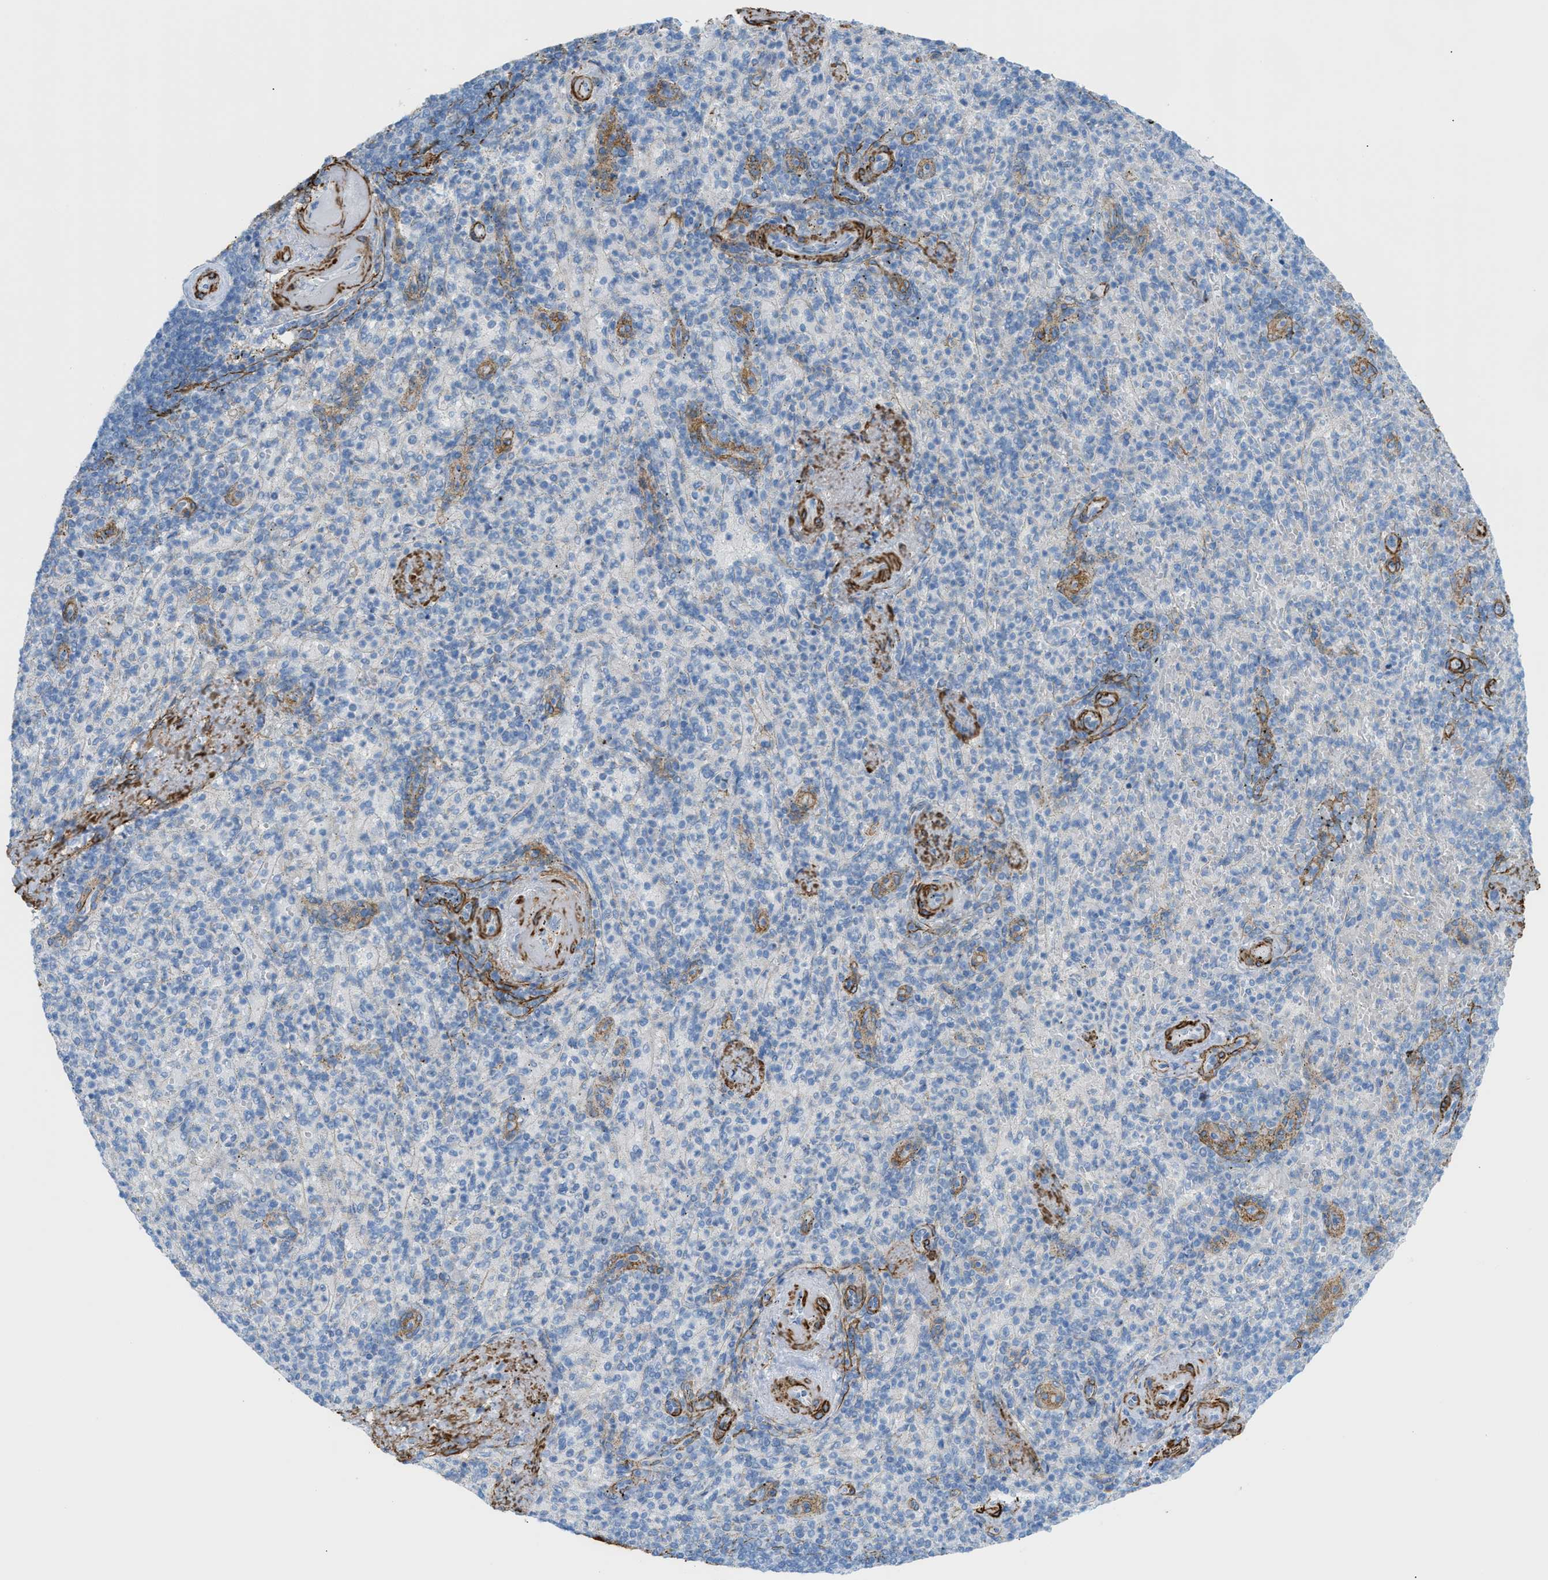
{"staining": {"intensity": "negative", "quantity": "none", "location": "none"}, "tissue": "spleen", "cell_type": "Cells in red pulp", "image_type": "normal", "snomed": [{"axis": "morphology", "description": "Normal tissue, NOS"}, {"axis": "topography", "description": "Spleen"}], "caption": "A histopathology image of spleen stained for a protein demonstrates no brown staining in cells in red pulp. (Stains: DAB (3,3'-diaminobenzidine) IHC with hematoxylin counter stain, Microscopy: brightfield microscopy at high magnification).", "gene": "MYH11", "patient": {"sex": "female", "age": 74}}